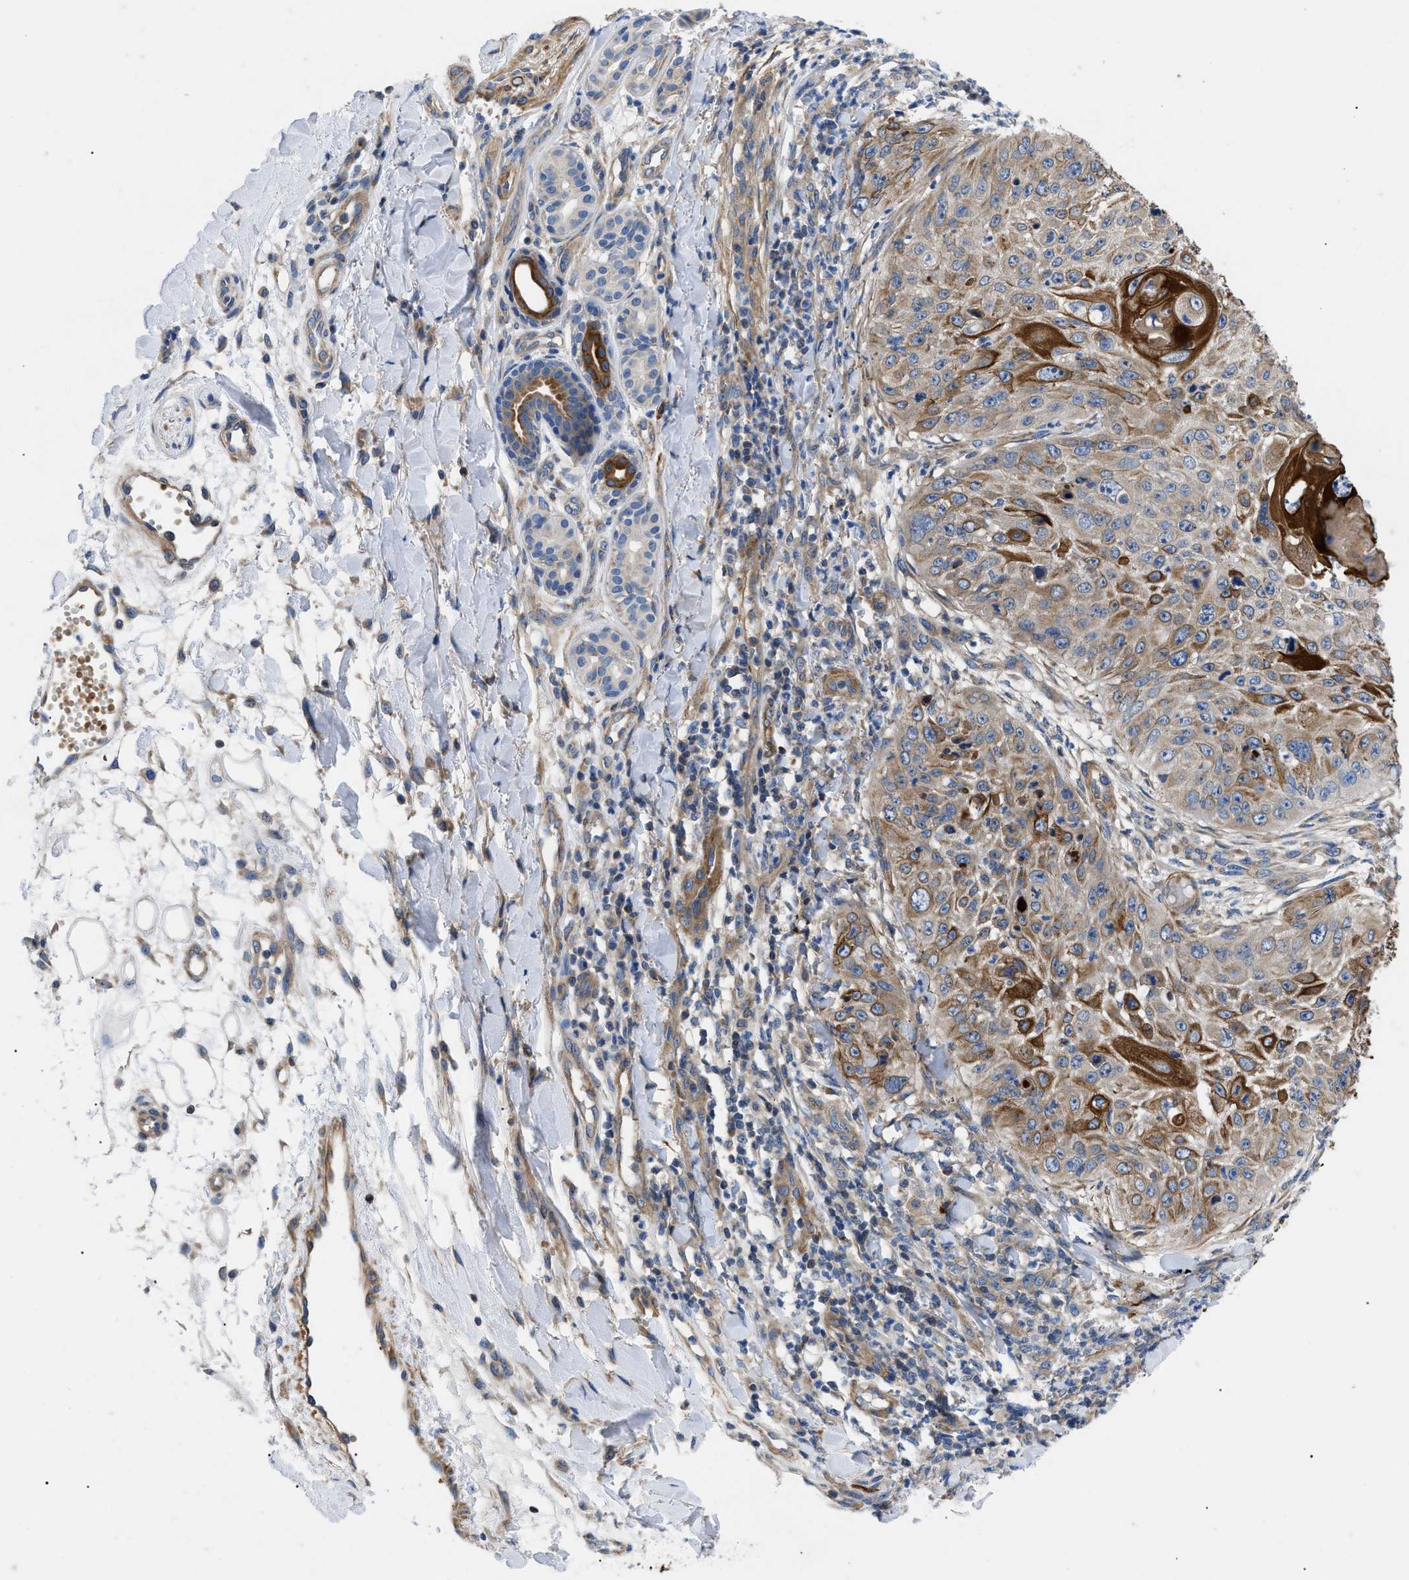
{"staining": {"intensity": "moderate", "quantity": ">75%", "location": "cytoplasmic/membranous"}, "tissue": "skin cancer", "cell_type": "Tumor cells", "image_type": "cancer", "snomed": [{"axis": "morphology", "description": "Squamous cell carcinoma, NOS"}, {"axis": "topography", "description": "Skin"}], "caption": "Protein expression by immunohistochemistry reveals moderate cytoplasmic/membranous positivity in approximately >75% of tumor cells in squamous cell carcinoma (skin). (IHC, brightfield microscopy, high magnification).", "gene": "HSPB8", "patient": {"sex": "female", "age": 80}}